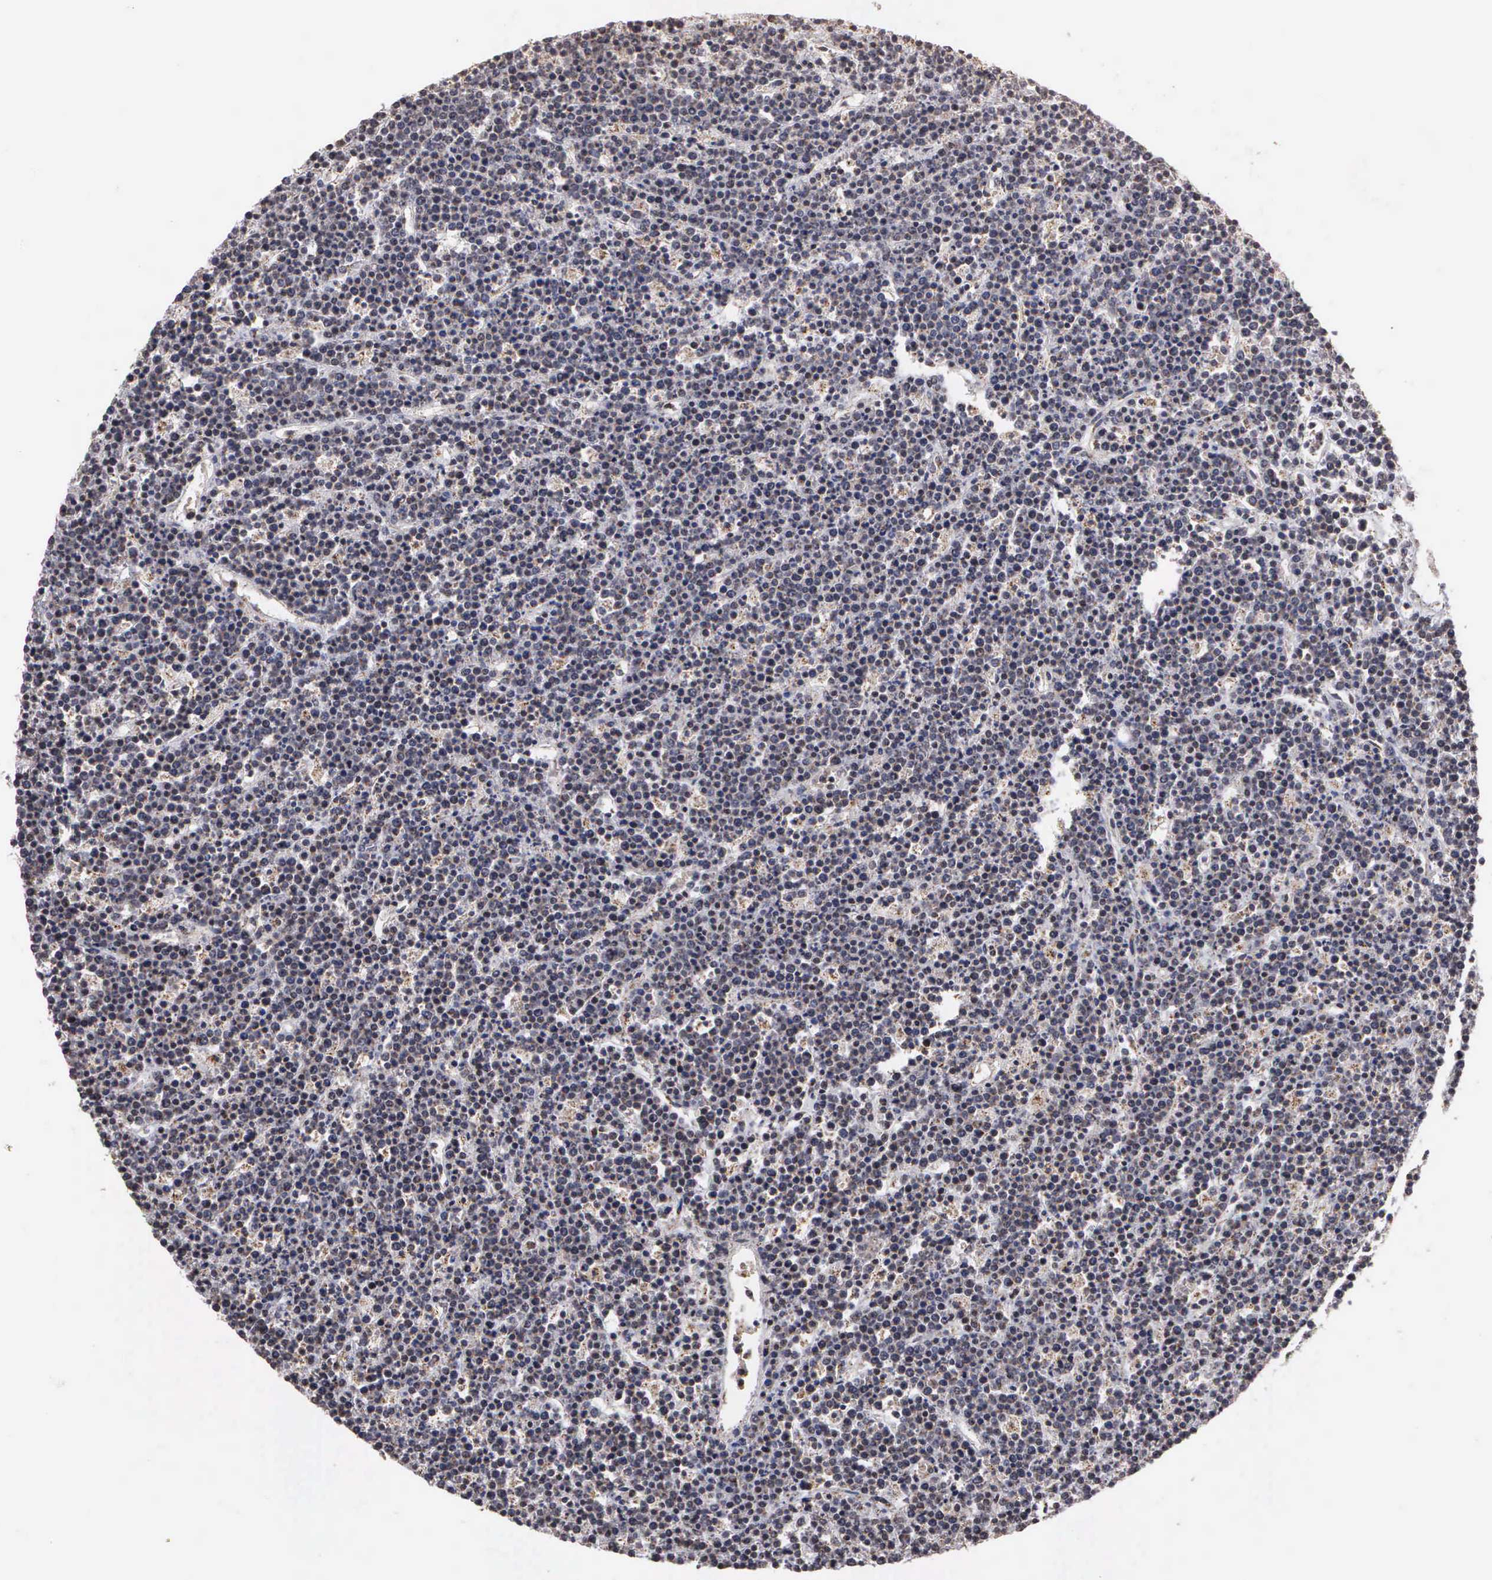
{"staining": {"intensity": "moderate", "quantity": "25%-75%", "location": "nuclear"}, "tissue": "lymphoma", "cell_type": "Tumor cells", "image_type": "cancer", "snomed": [{"axis": "morphology", "description": "Malignant lymphoma, non-Hodgkin's type, High grade"}, {"axis": "topography", "description": "Ovary"}], "caption": "DAB (3,3'-diaminobenzidine) immunohistochemical staining of human malignant lymphoma, non-Hodgkin's type (high-grade) displays moderate nuclear protein staining in about 25%-75% of tumor cells. The staining was performed using DAB to visualize the protein expression in brown, while the nuclei were stained in blue with hematoxylin (Magnification: 20x).", "gene": "GTF2A1", "patient": {"sex": "female", "age": 56}}